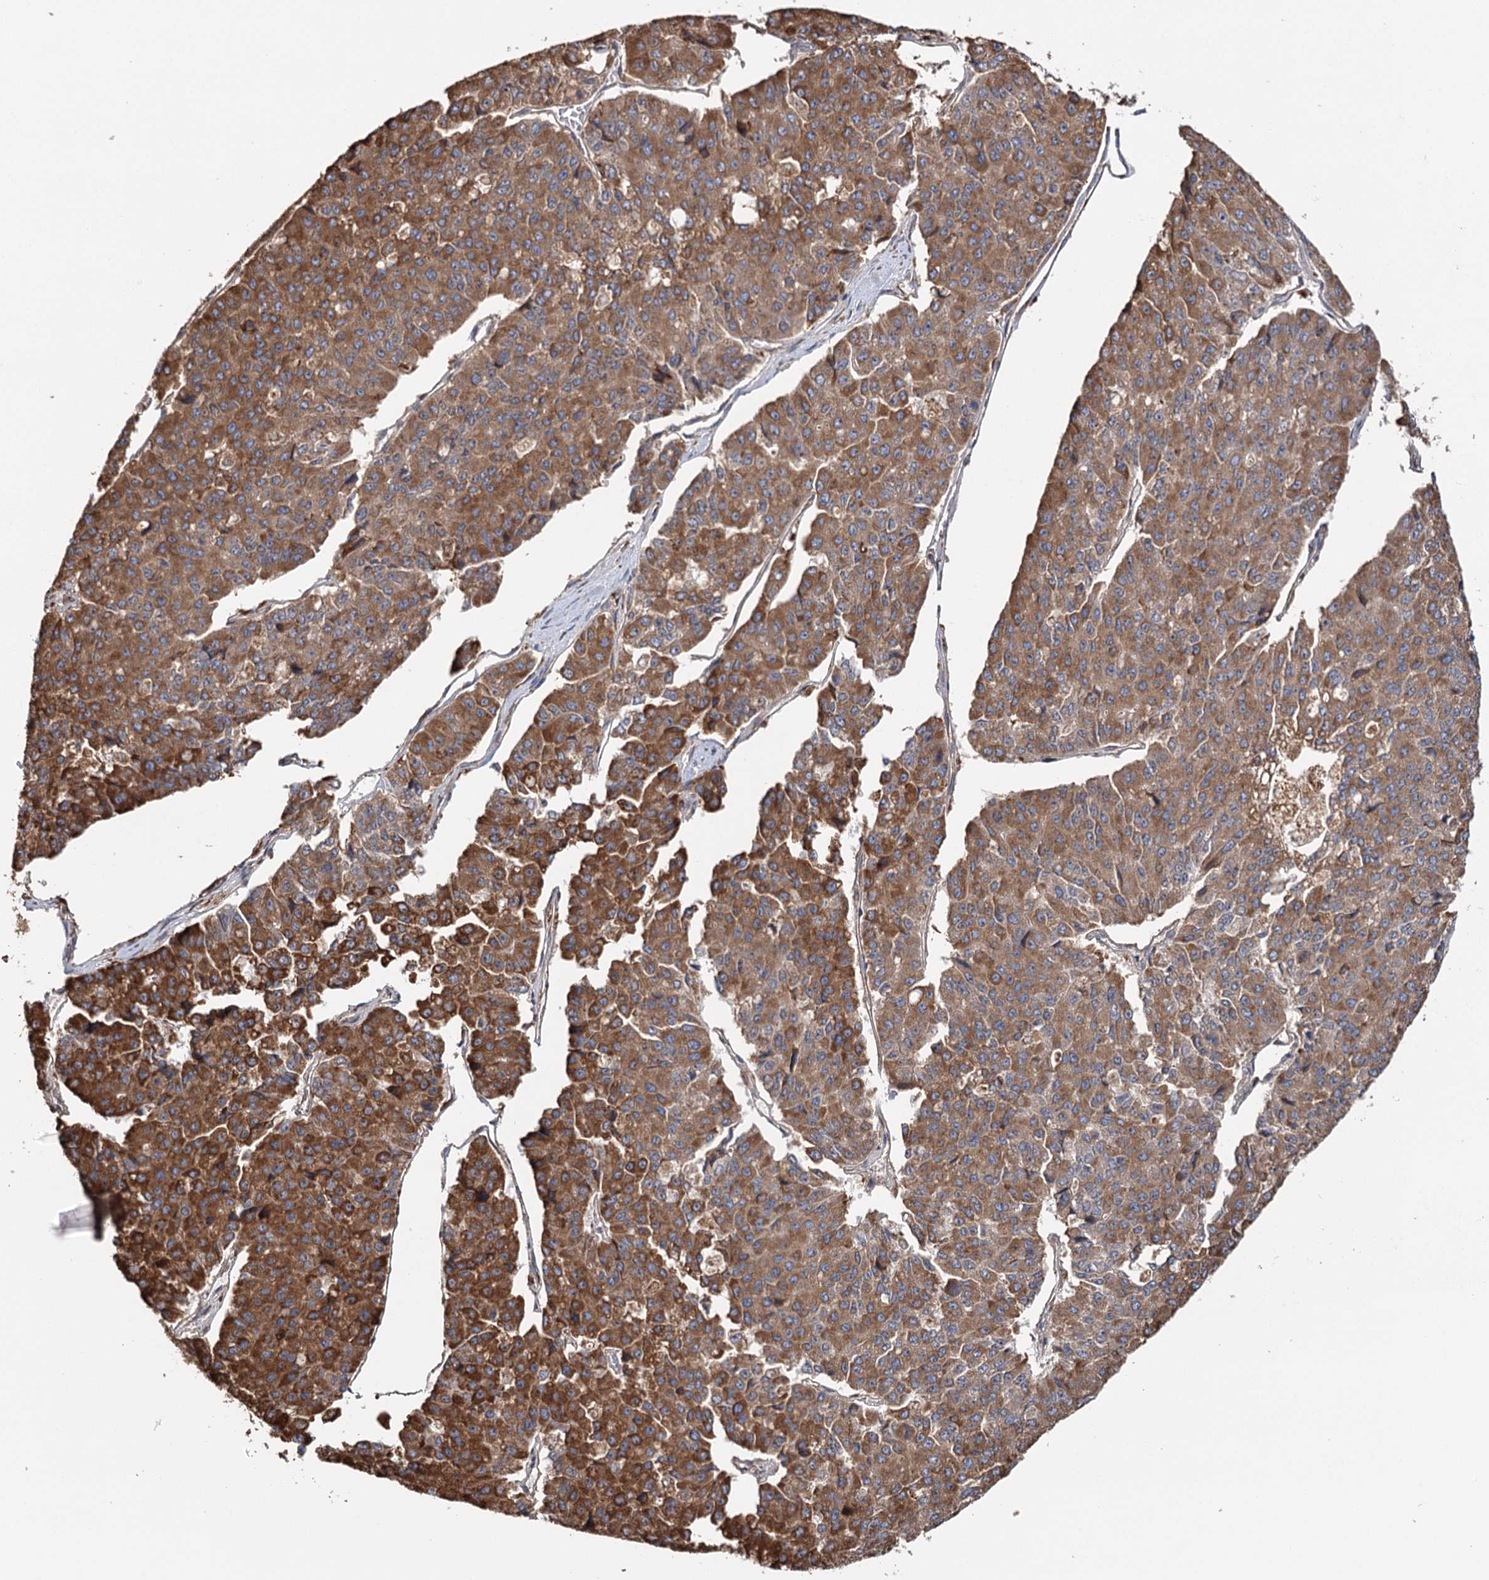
{"staining": {"intensity": "moderate", "quantity": ">75%", "location": "cytoplasmic/membranous"}, "tissue": "pancreatic cancer", "cell_type": "Tumor cells", "image_type": "cancer", "snomed": [{"axis": "morphology", "description": "Adenocarcinoma, NOS"}, {"axis": "topography", "description": "Pancreas"}], "caption": "Immunohistochemistry photomicrograph of neoplastic tissue: human pancreatic cancer stained using IHC displays medium levels of moderate protein expression localized specifically in the cytoplasmic/membranous of tumor cells, appearing as a cytoplasmic/membranous brown color.", "gene": "VEGFA", "patient": {"sex": "male", "age": 50}}